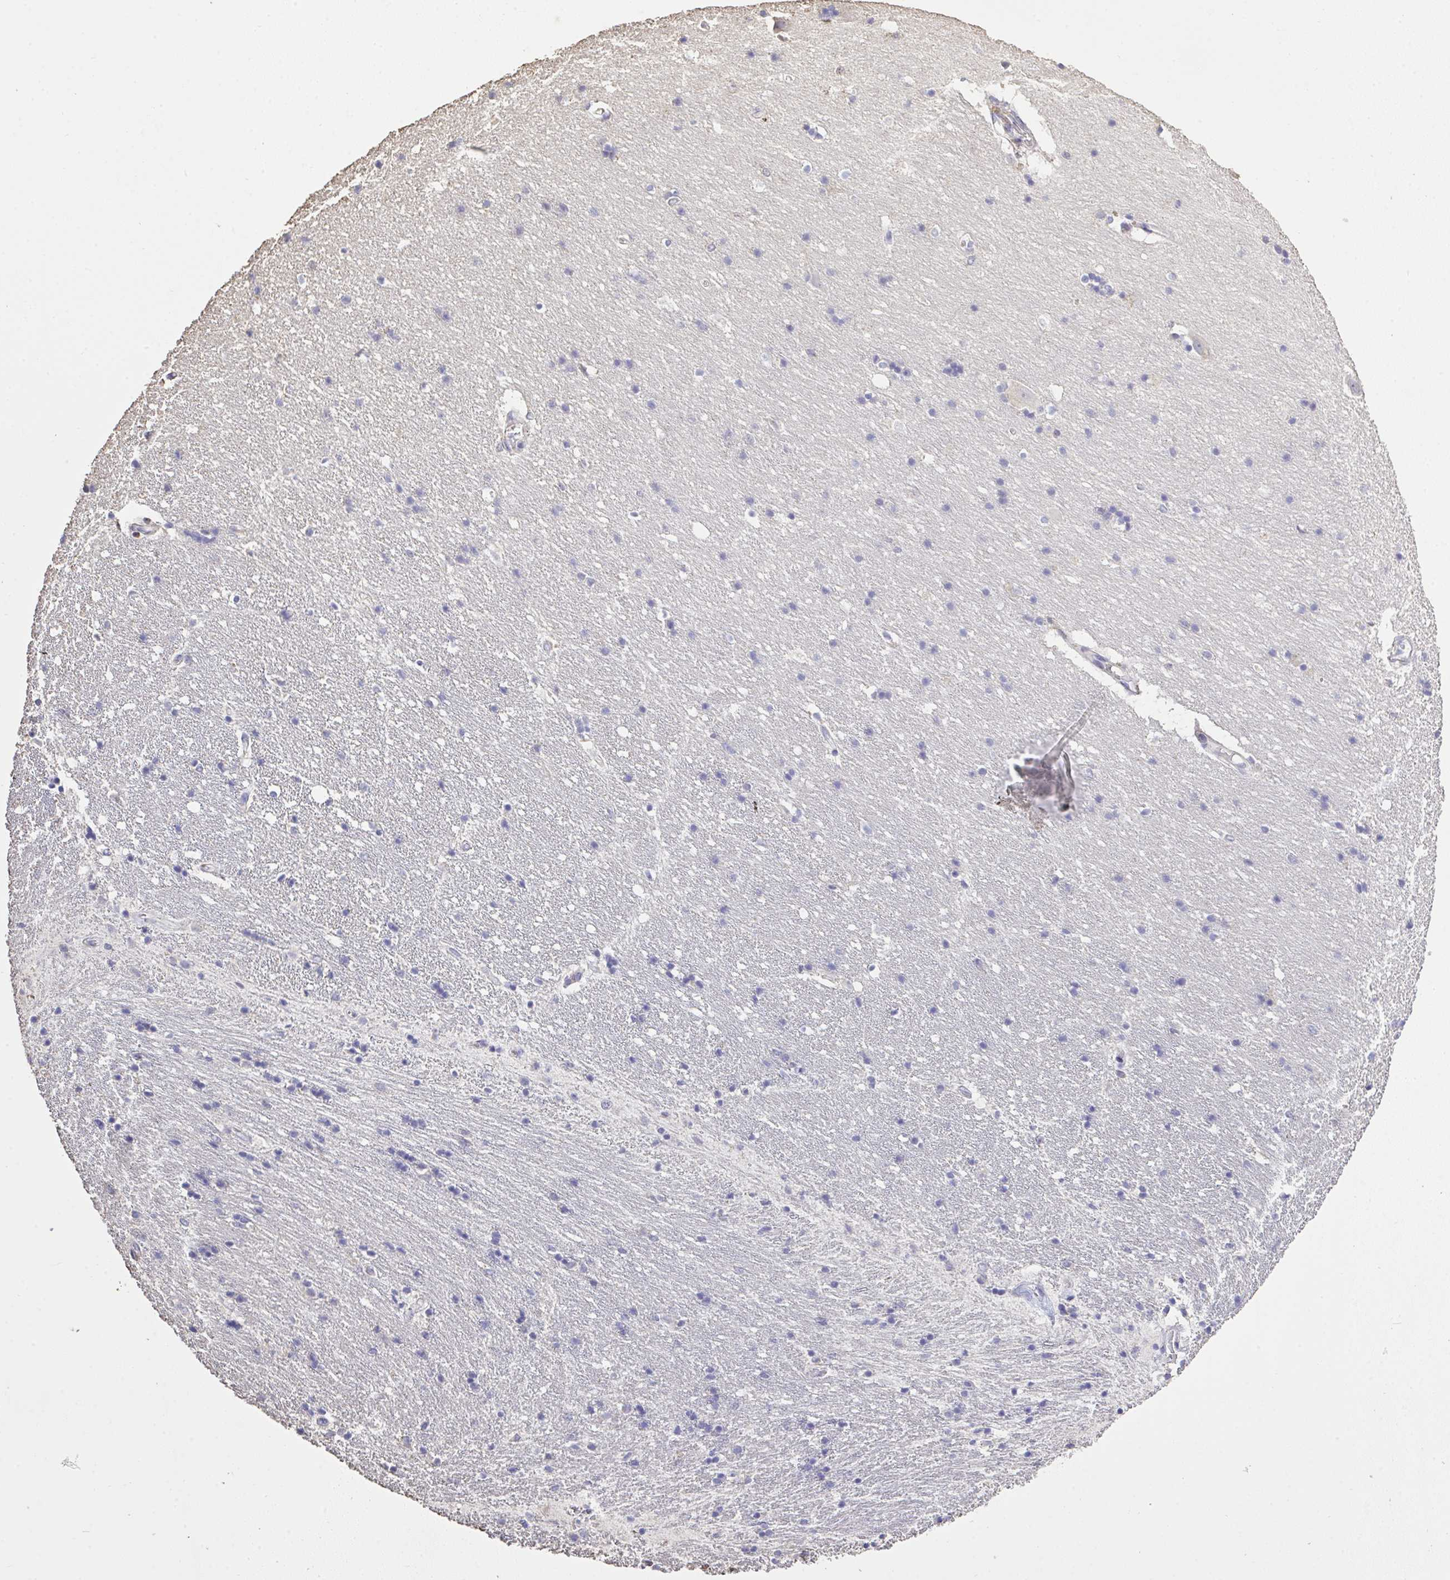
{"staining": {"intensity": "negative", "quantity": "none", "location": "none"}, "tissue": "hippocampus", "cell_type": "Glial cells", "image_type": "normal", "snomed": [{"axis": "morphology", "description": "Normal tissue, NOS"}, {"axis": "topography", "description": "Hippocampus"}], "caption": "Immunohistochemistry (IHC) photomicrograph of unremarkable human hippocampus stained for a protein (brown), which demonstrates no staining in glial cells.", "gene": "IL23R", "patient": {"sex": "male", "age": 63}}